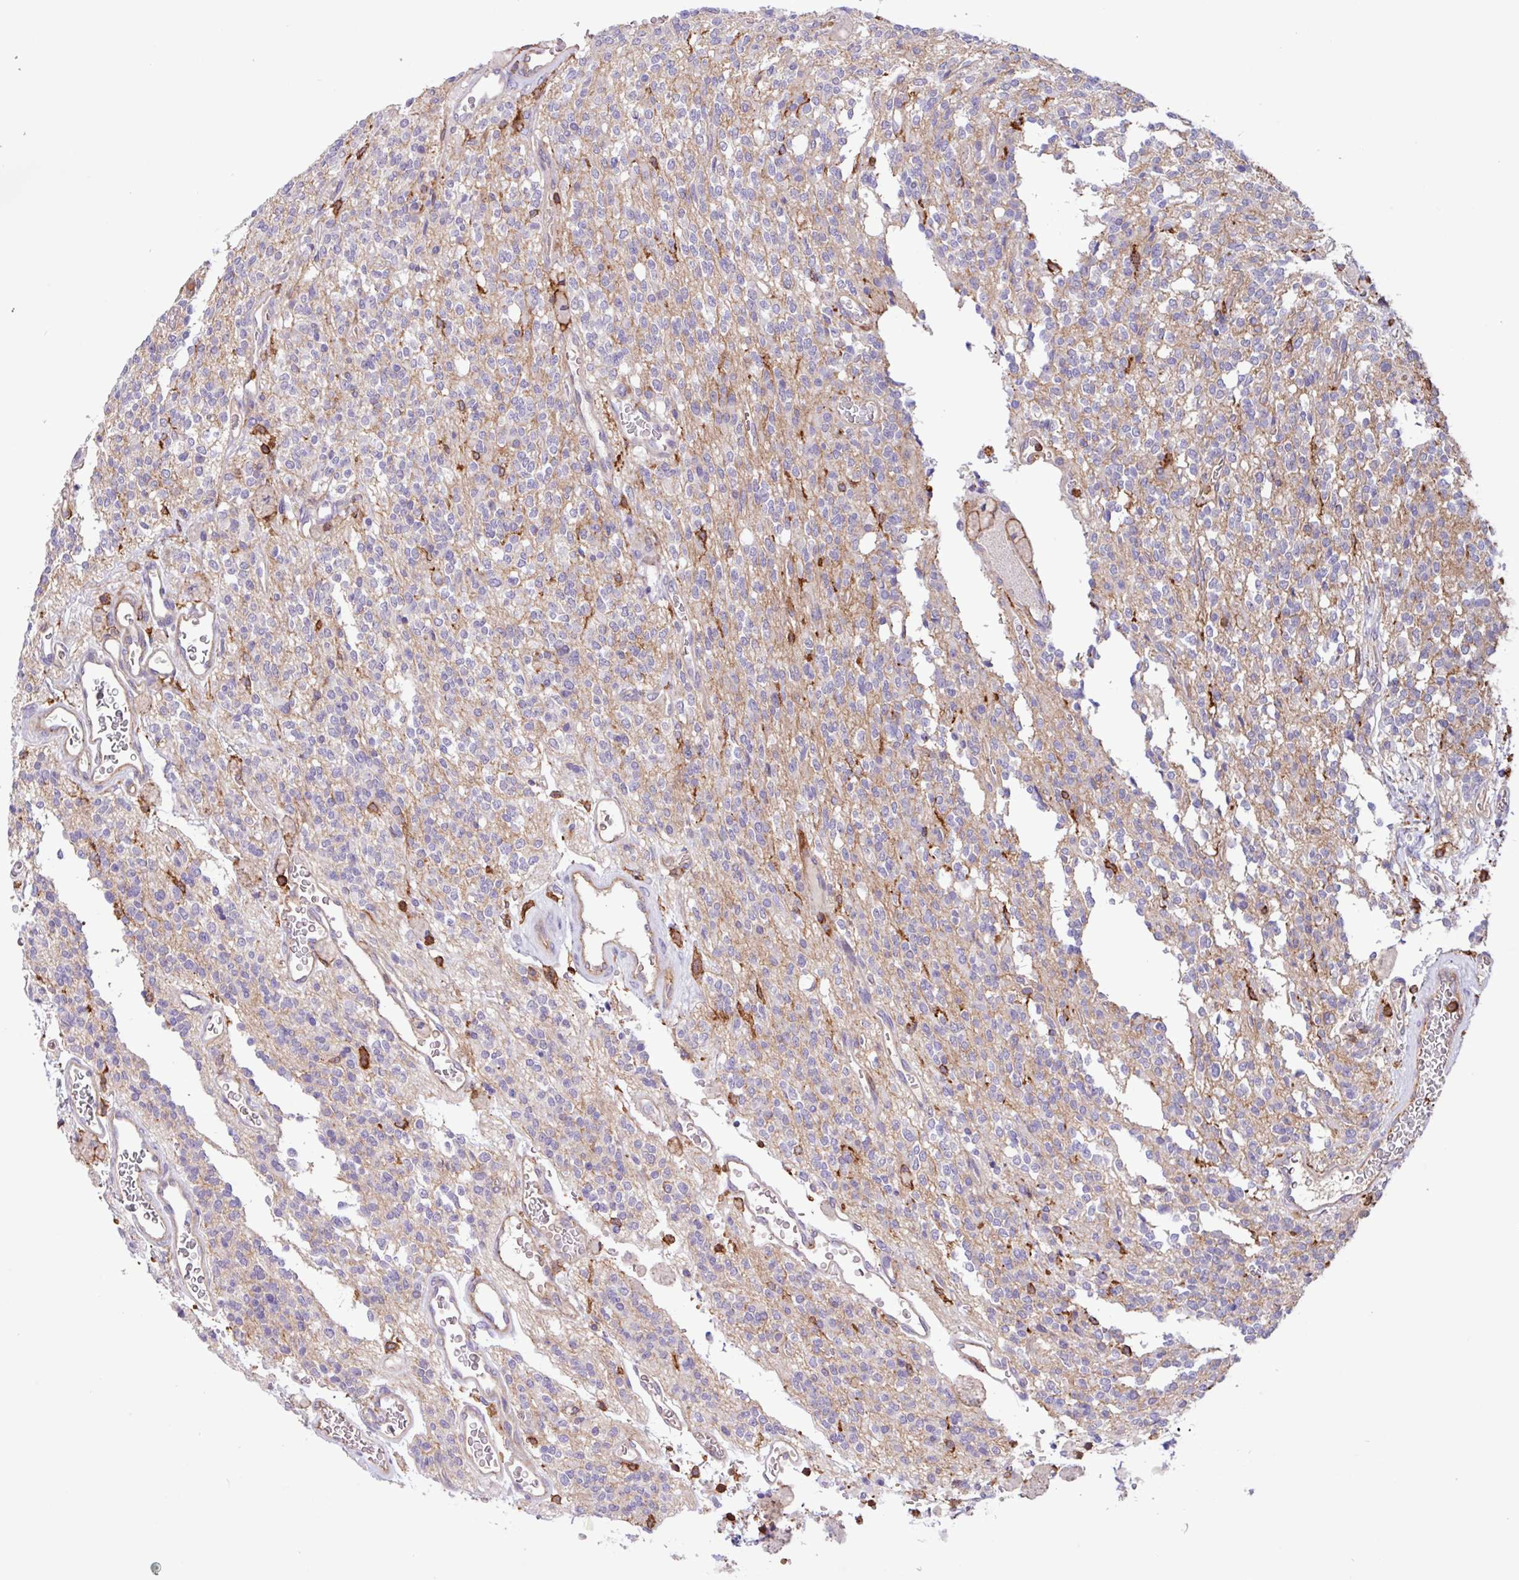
{"staining": {"intensity": "negative", "quantity": "none", "location": "none"}, "tissue": "glioma", "cell_type": "Tumor cells", "image_type": "cancer", "snomed": [{"axis": "morphology", "description": "Glioma, malignant, High grade"}, {"axis": "topography", "description": "Brain"}], "caption": "There is no significant positivity in tumor cells of glioma. (DAB immunohistochemistry, high magnification).", "gene": "PPP1R18", "patient": {"sex": "male", "age": 34}}